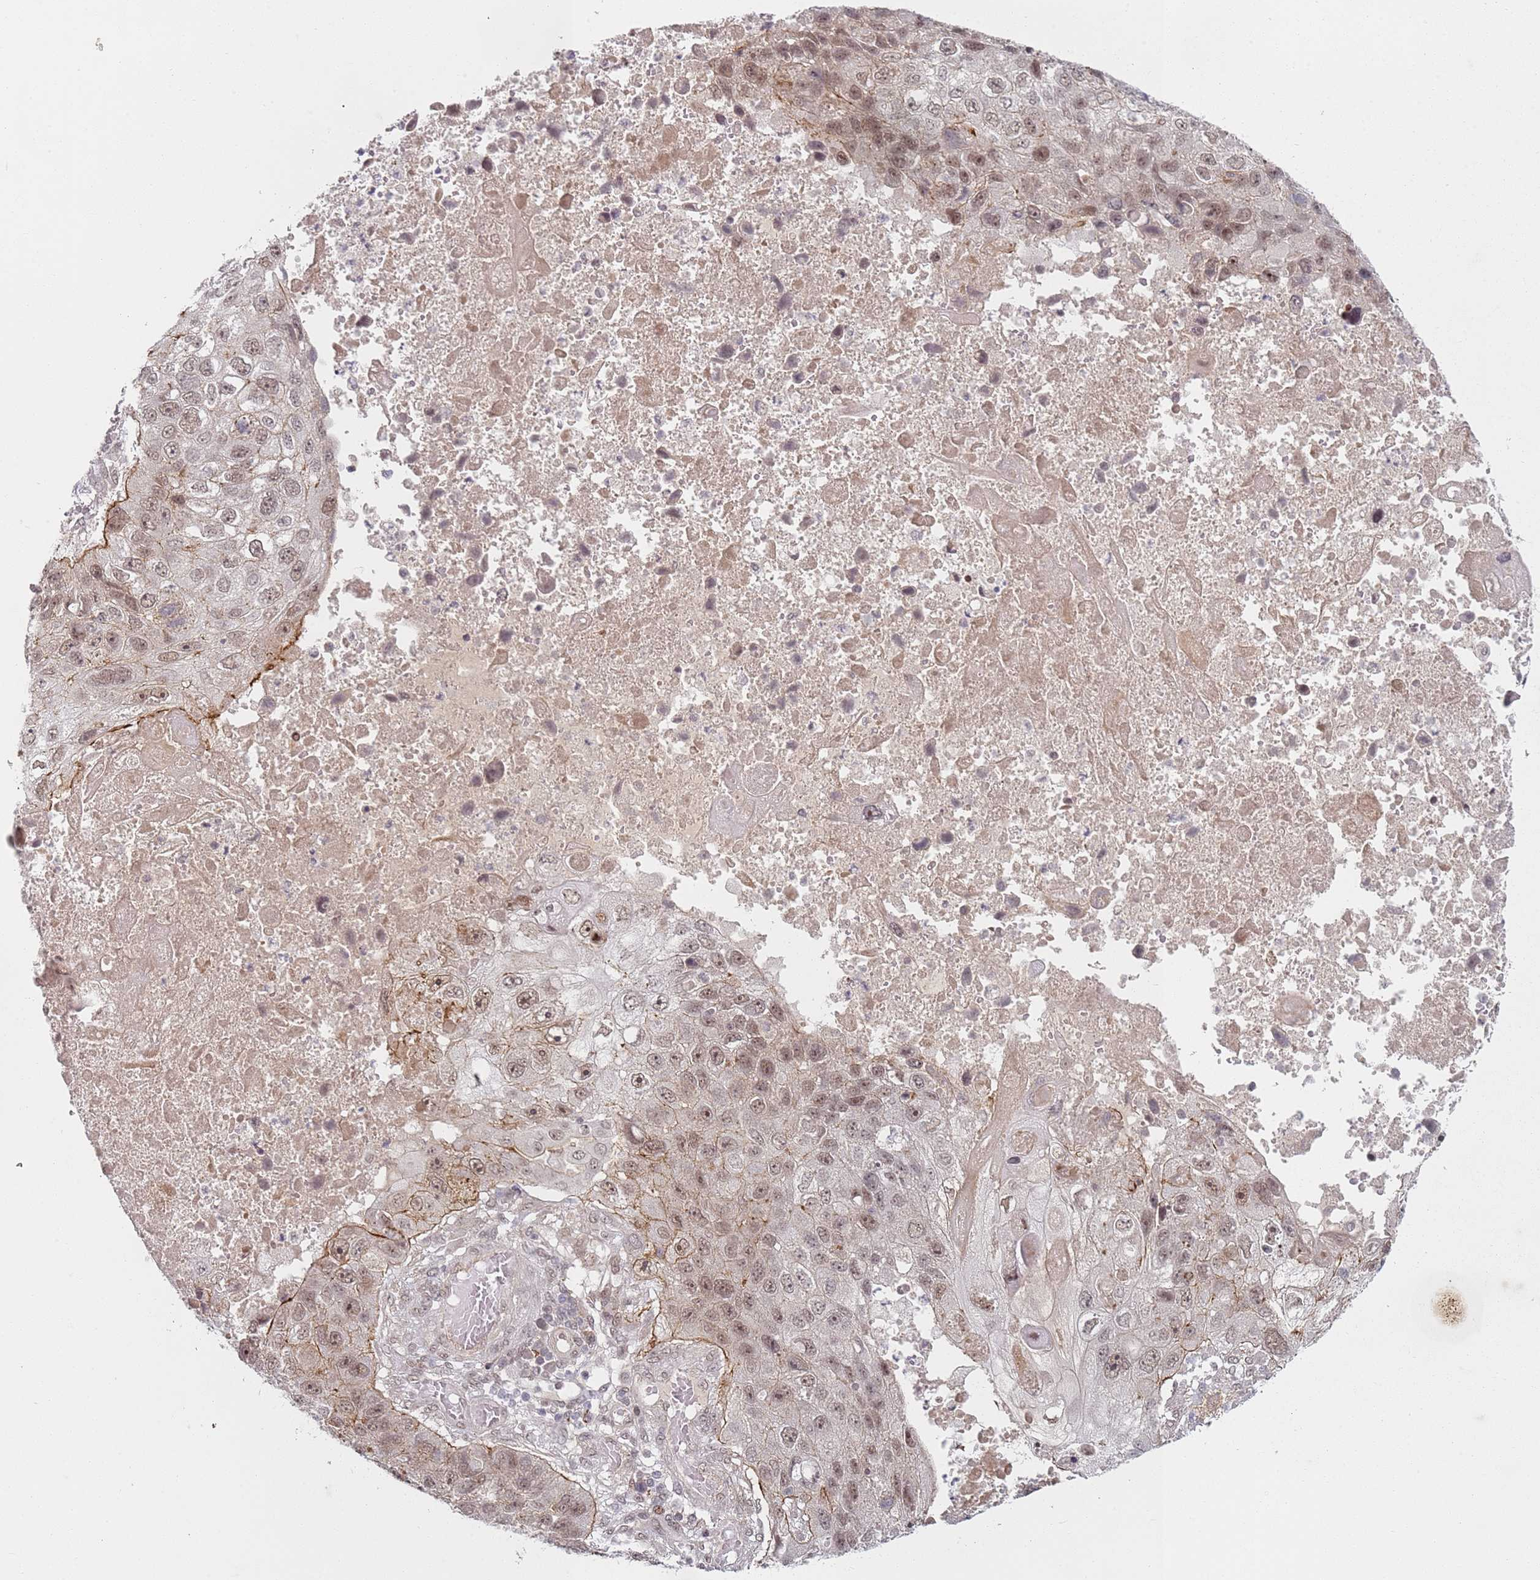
{"staining": {"intensity": "moderate", "quantity": ">75%", "location": "cytoplasmic/membranous,nuclear"}, "tissue": "lung cancer", "cell_type": "Tumor cells", "image_type": "cancer", "snomed": [{"axis": "morphology", "description": "Squamous cell carcinoma, NOS"}, {"axis": "topography", "description": "Lung"}], "caption": "A micrograph of human lung squamous cell carcinoma stained for a protein demonstrates moderate cytoplasmic/membranous and nuclear brown staining in tumor cells.", "gene": "ATF6B", "patient": {"sex": "male", "age": 61}}